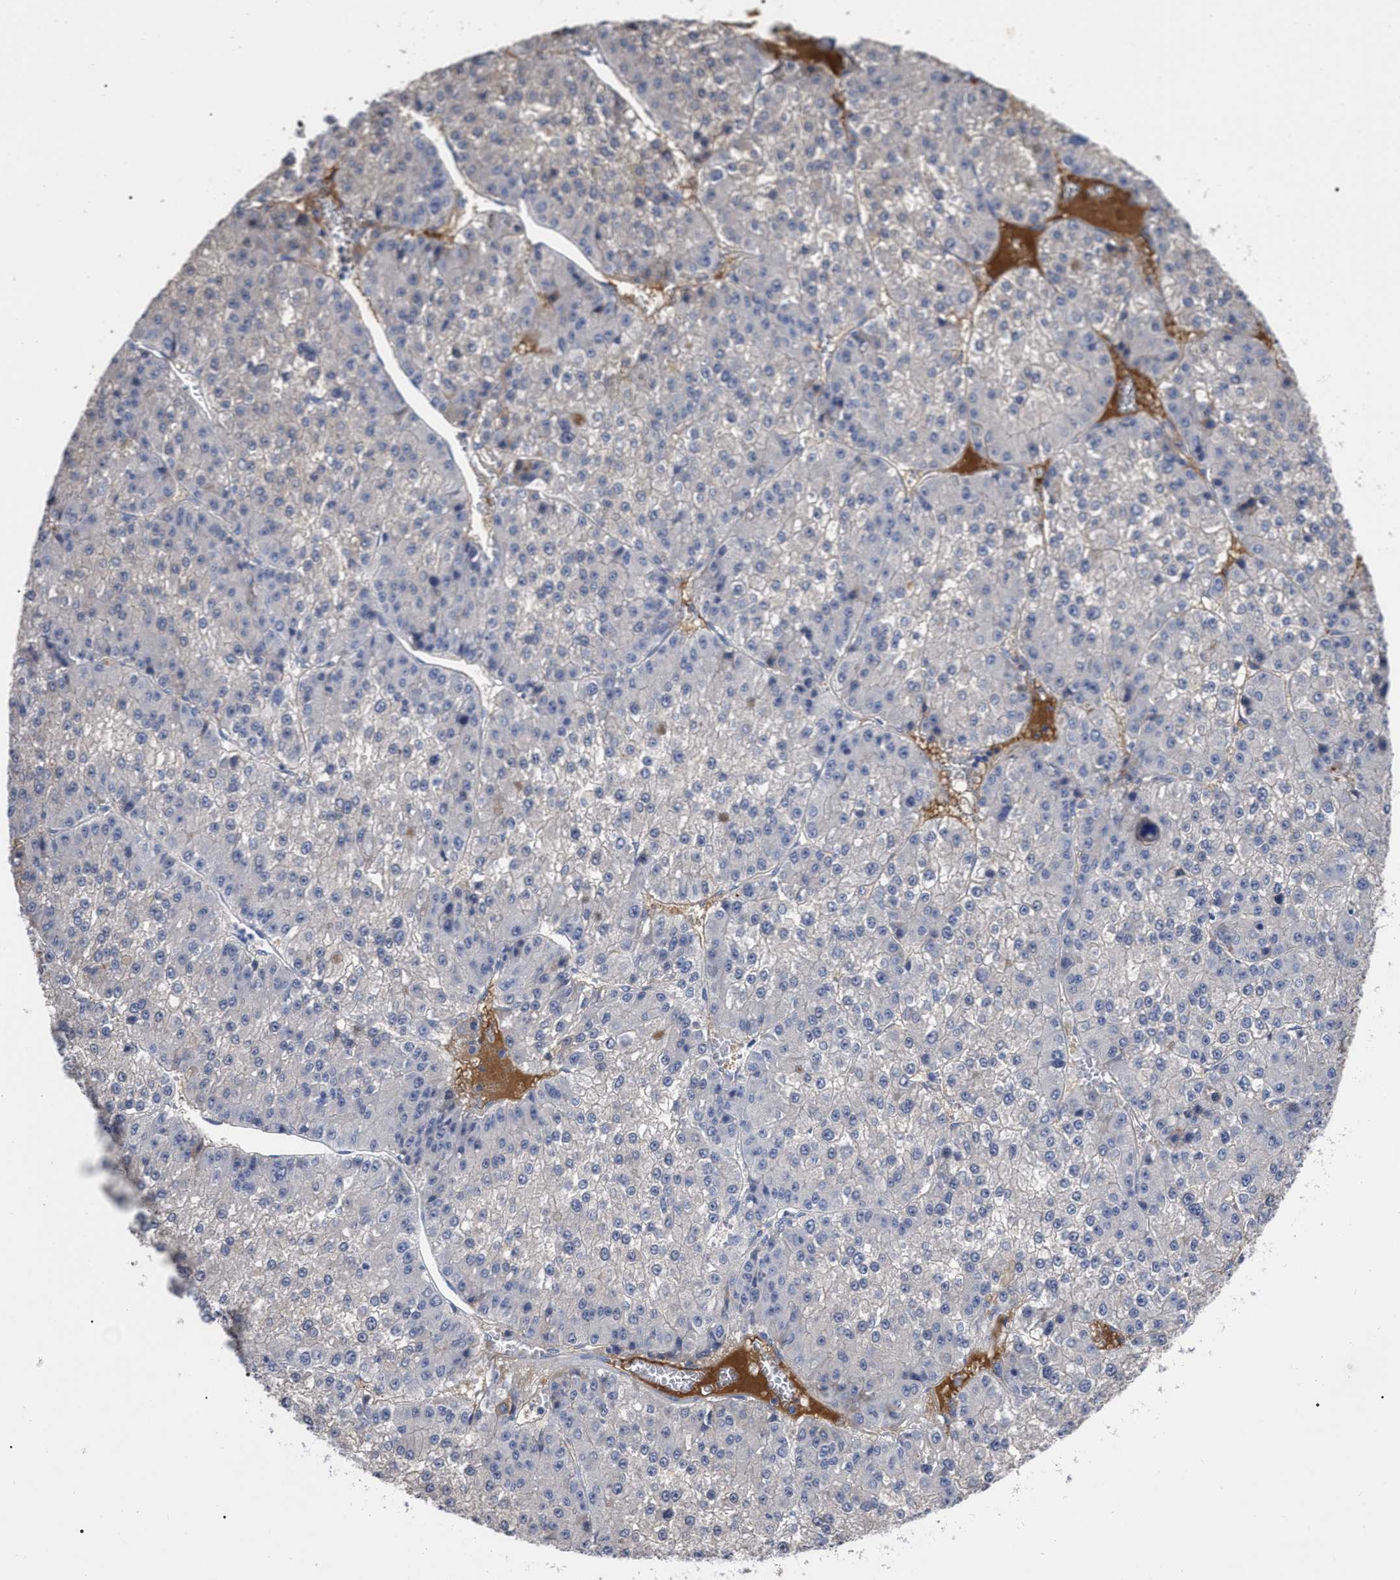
{"staining": {"intensity": "negative", "quantity": "none", "location": "none"}, "tissue": "liver cancer", "cell_type": "Tumor cells", "image_type": "cancer", "snomed": [{"axis": "morphology", "description": "Carcinoma, Hepatocellular, NOS"}, {"axis": "topography", "description": "Liver"}], "caption": "A histopathology image of liver cancer stained for a protein exhibits no brown staining in tumor cells.", "gene": "IGHV5-51", "patient": {"sex": "female", "age": 73}}